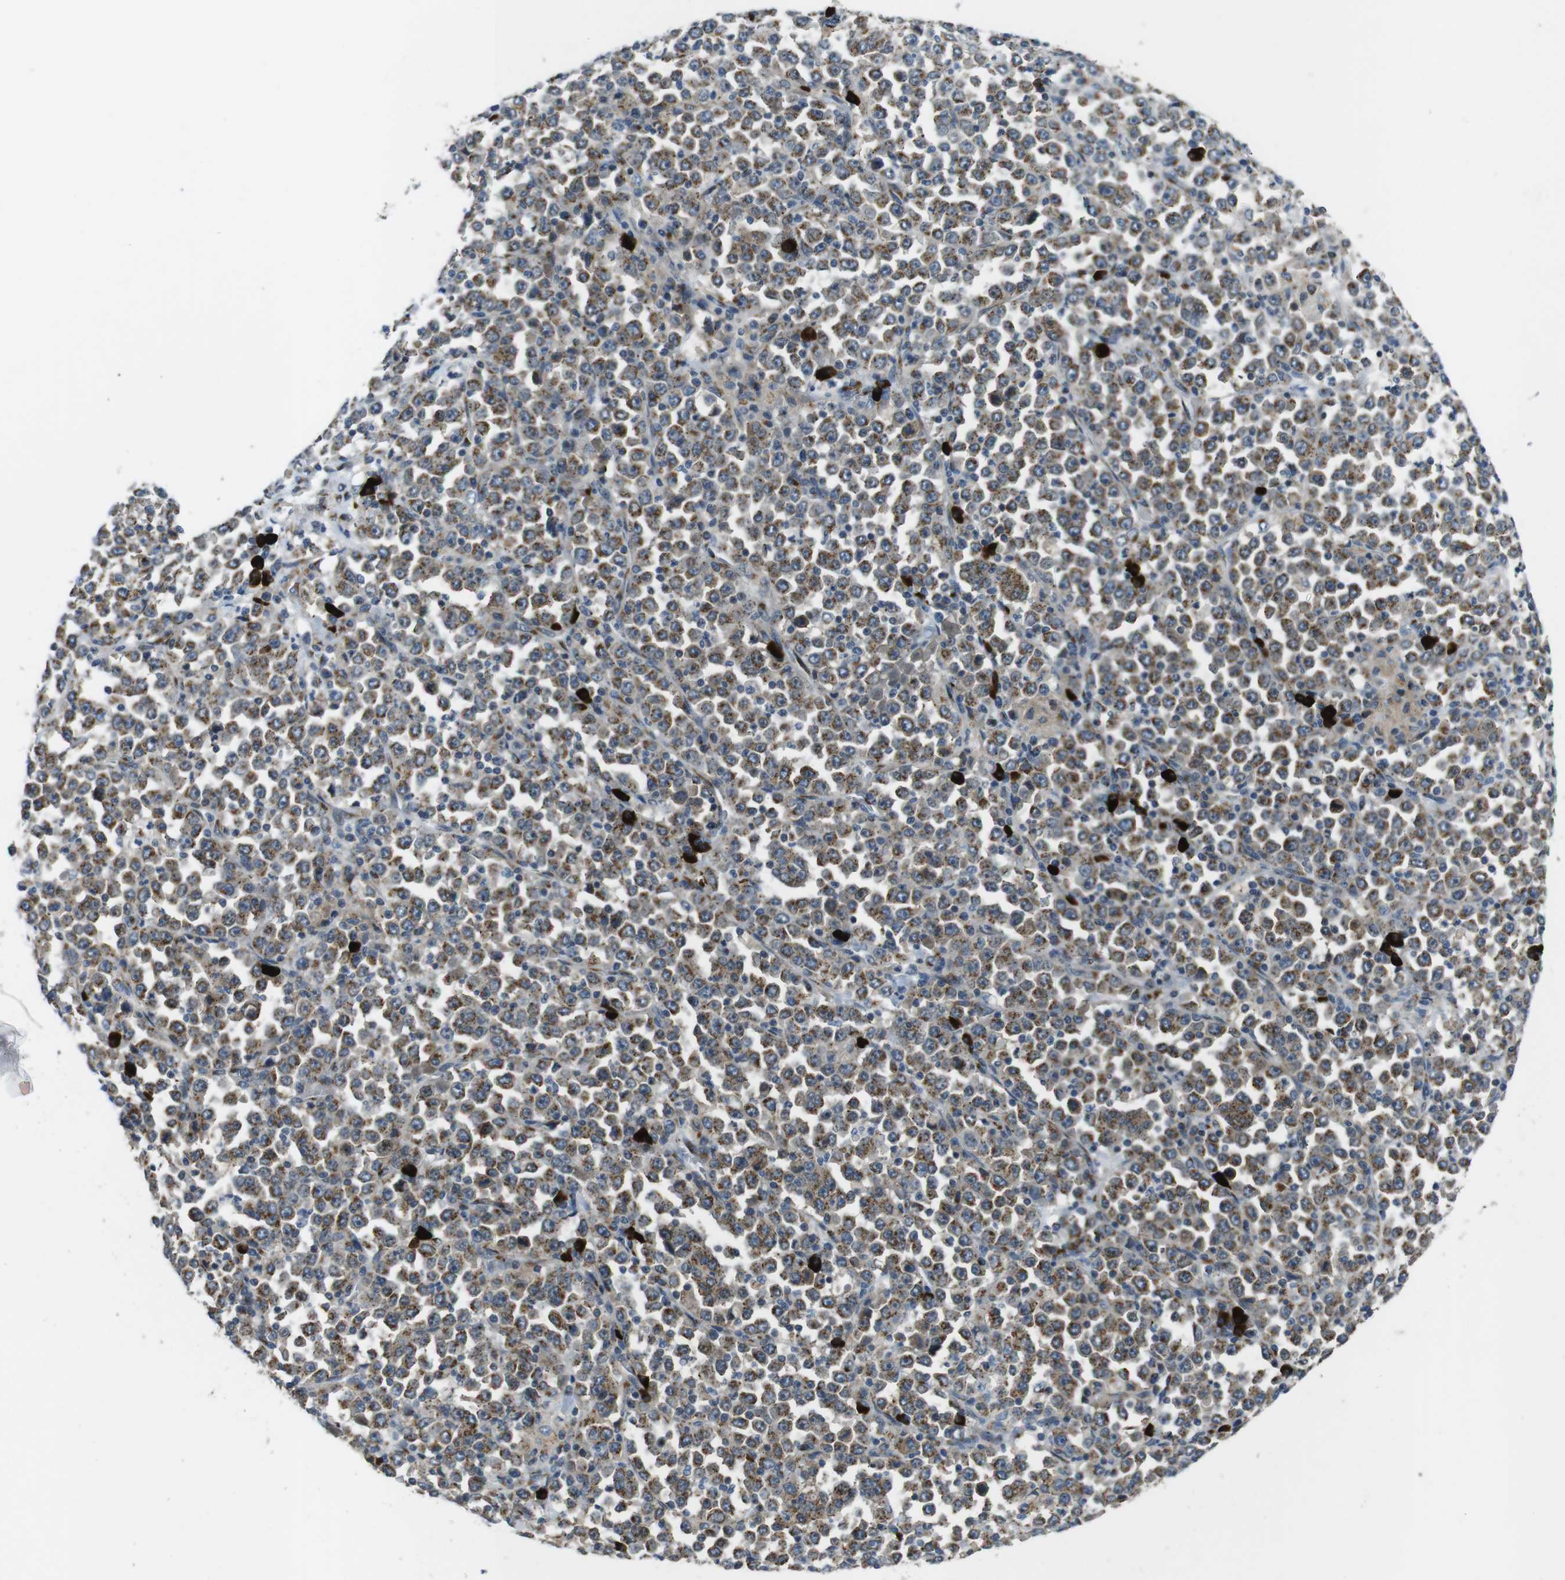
{"staining": {"intensity": "moderate", "quantity": ">75%", "location": "cytoplasmic/membranous"}, "tissue": "stomach cancer", "cell_type": "Tumor cells", "image_type": "cancer", "snomed": [{"axis": "morphology", "description": "Normal tissue, NOS"}, {"axis": "morphology", "description": "Adenocarcinoma, NOS"}, {"axis": "topography", "description": "Stomach, upper"}, {"axis": "topography", "description": "Stomach"}], "caption": "The image displays a brown stain indicating the presence of a protein in the cytoplasmic/membranous of tumor cells in stomach cancer (adenocarcinoma).", "gene": "ZFPL1", "patient": {"sex": "male", "age": 59}}